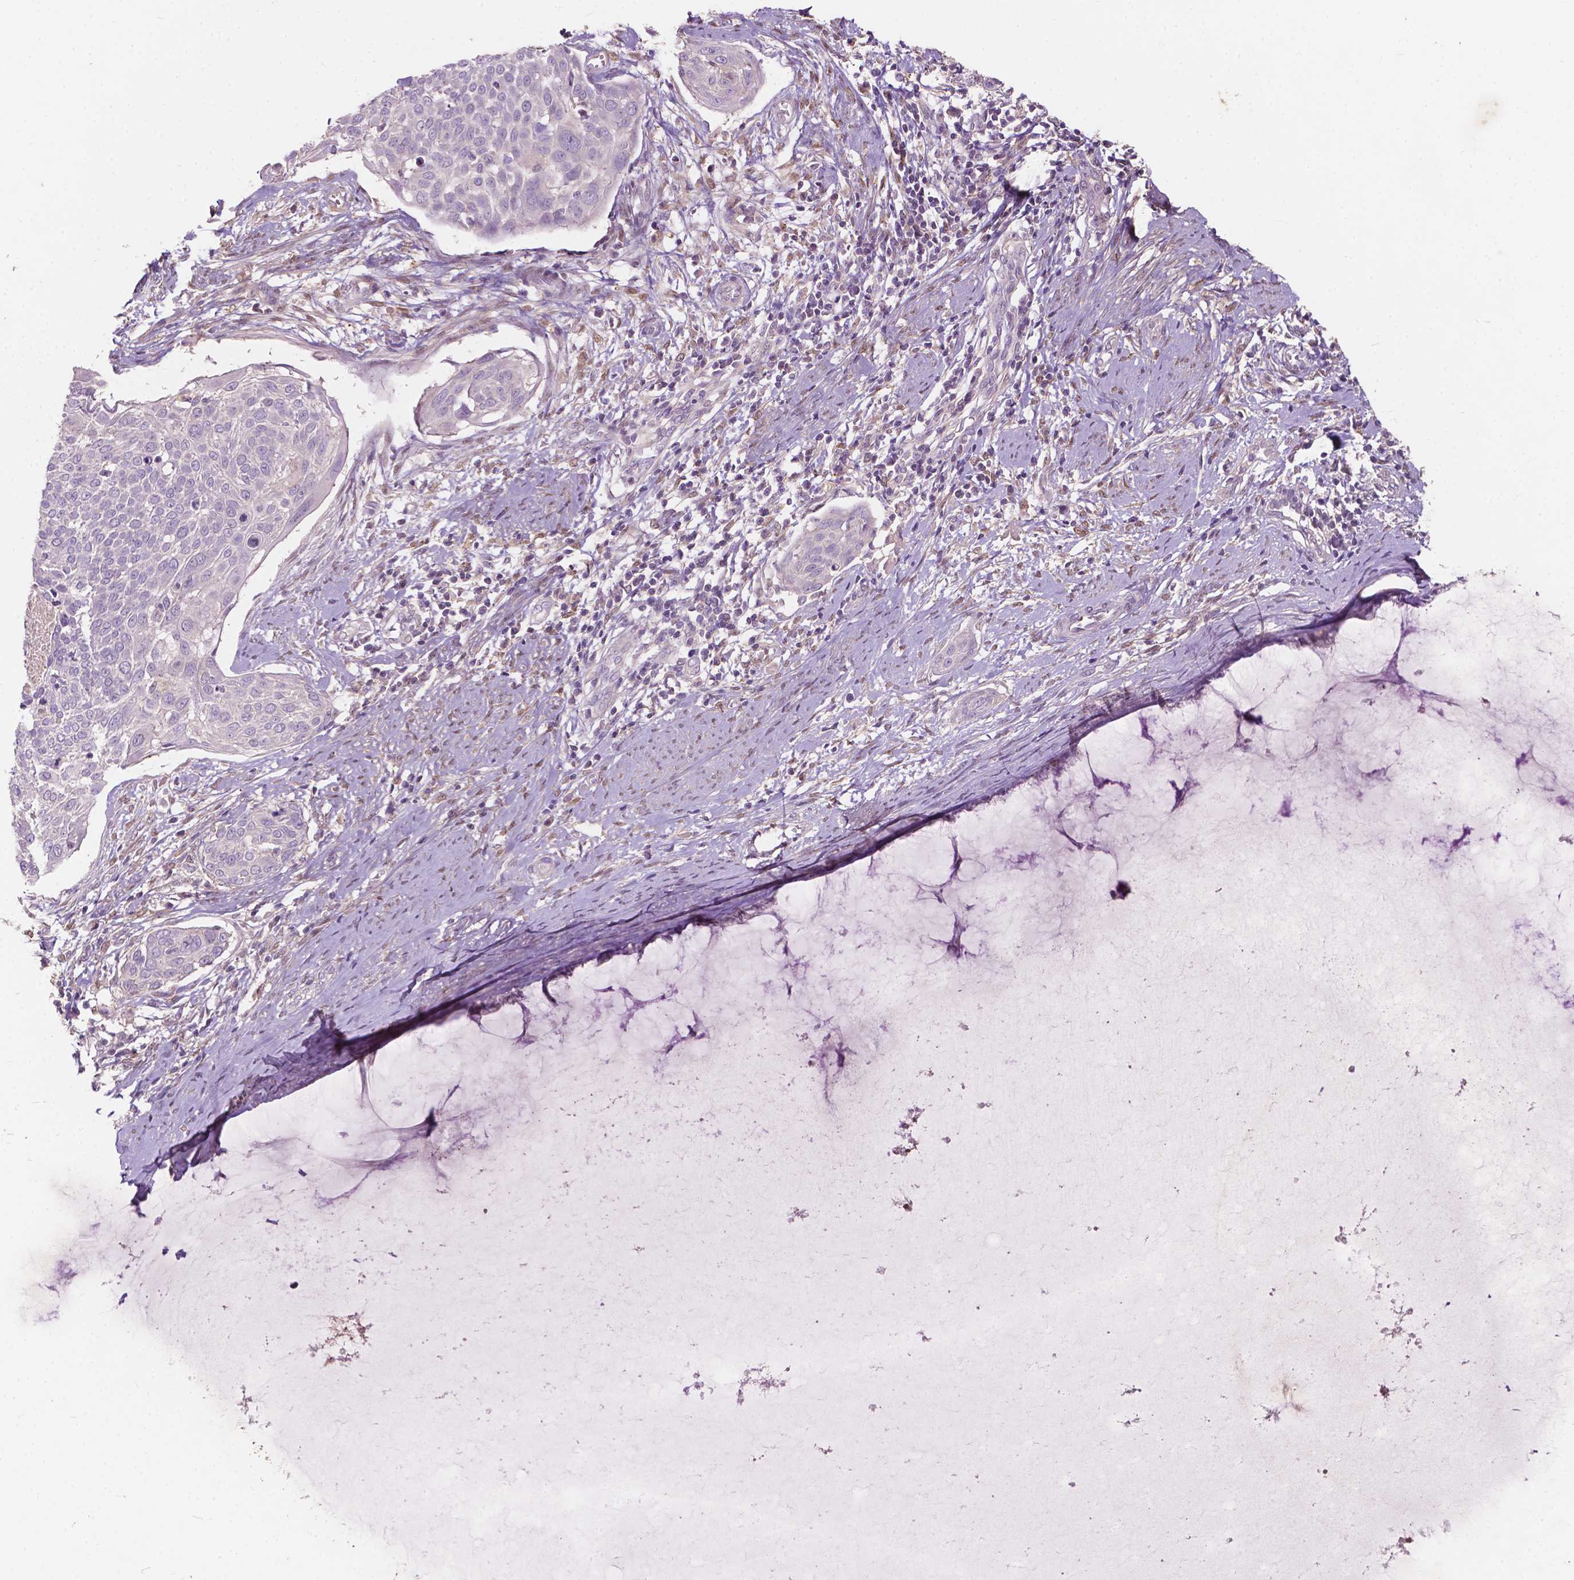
{"staining": {"intensity": "negative", "quantity": "none", "location": "none"}, "tissue": "cervical cancer", "cell_type": "Tumor cells", "image_type": "cancer", "snomed": [{"axis": "morphology", "description": "Squamous cell carcinoma, NOS"}, {"axis": "topography", "description": "Cervix"}], "caption": "Human squamous cell carcinoma (cervical) stained for a protein using immunohistochemistry demonstrates no staining in tumor cells.", "gene": "GPR37", "patient": {"sex": "female", "age": 39}}